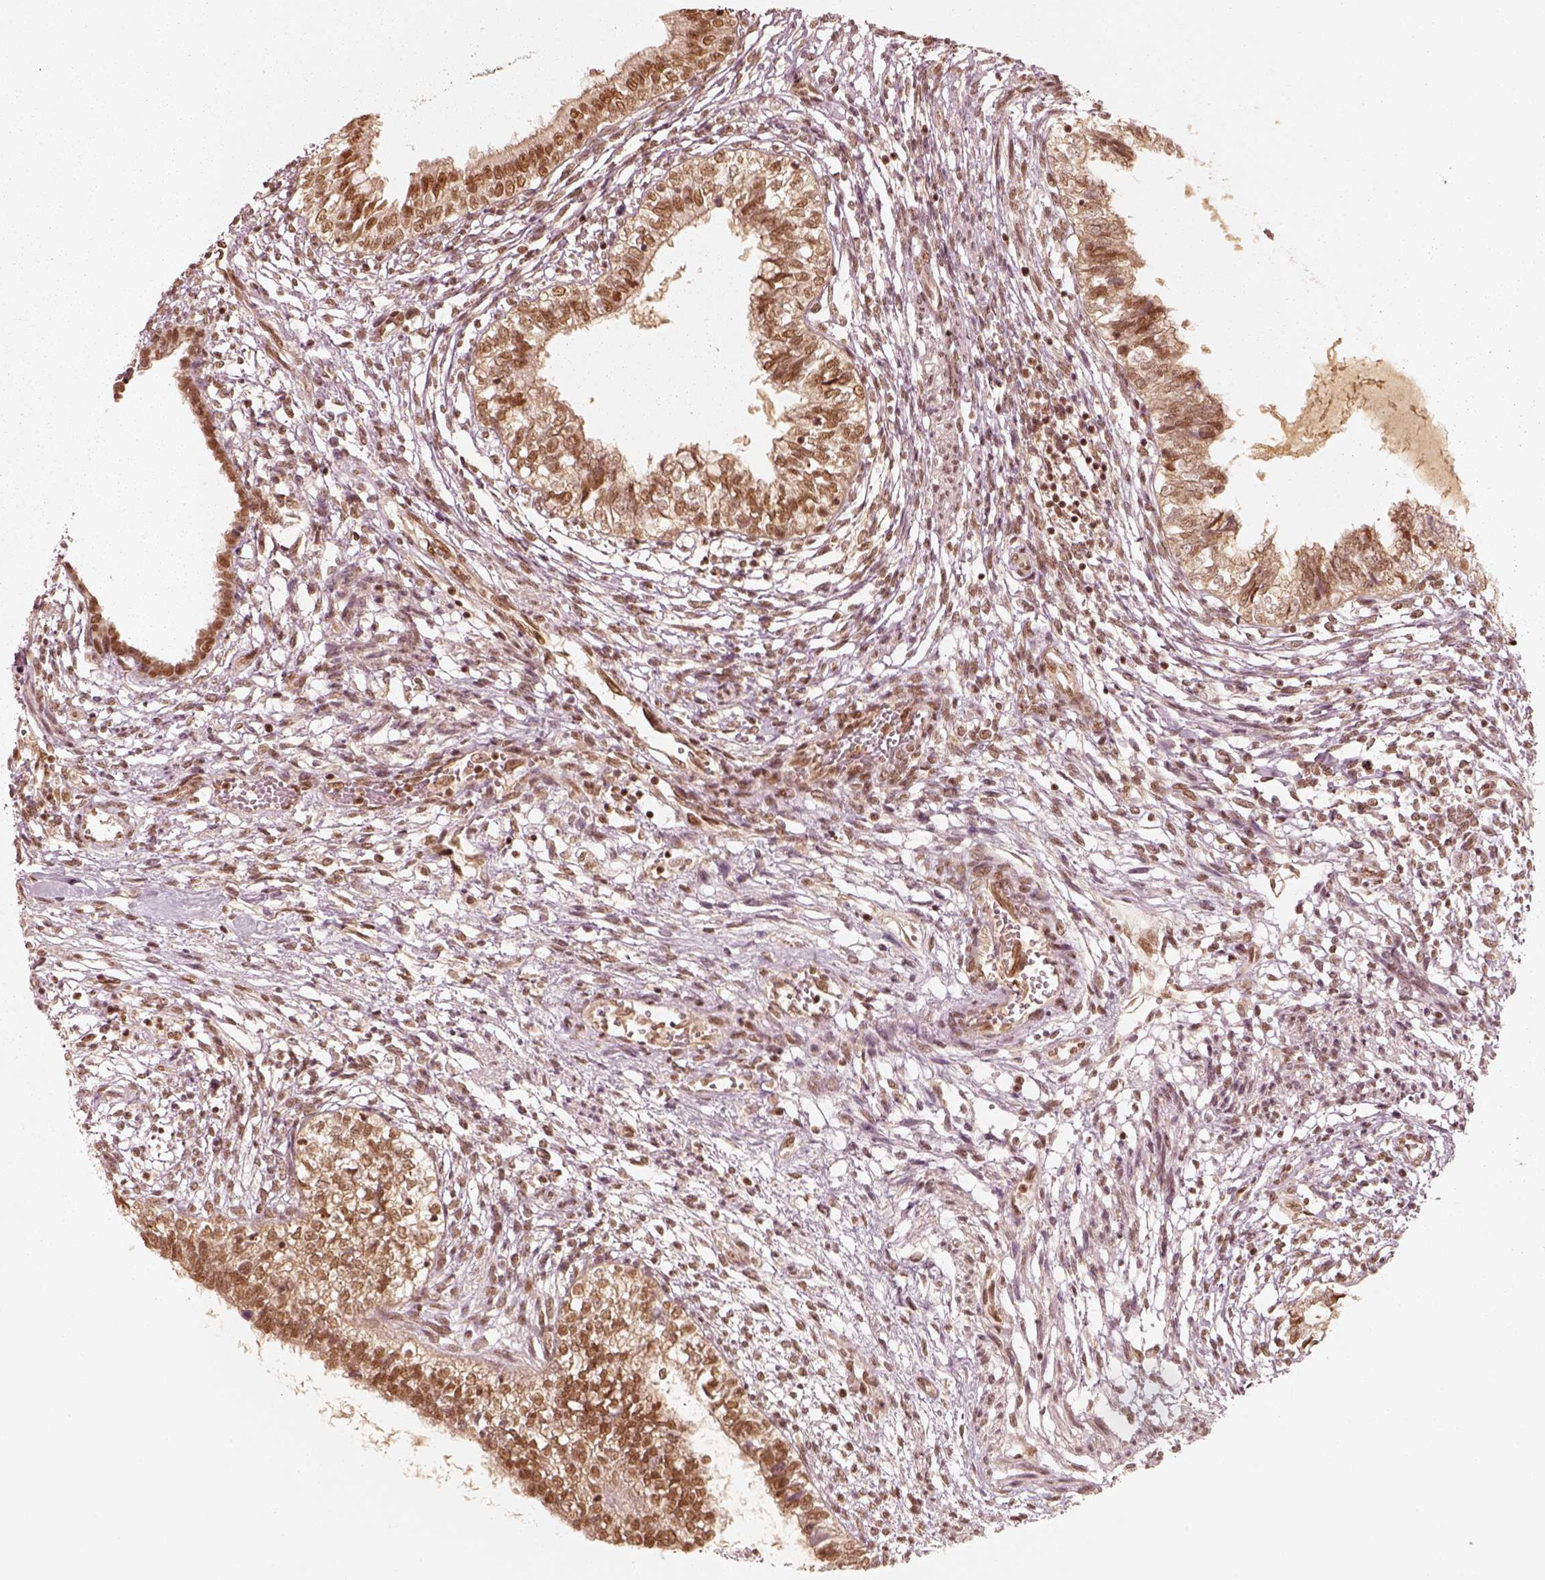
{"staining": {"intensity": "moderate", "quantity": ">75%", "location": "nuclear"}, "tissue": "testis cancer", "cell_type": "Tumor cells", "image_type": "cancer", "snomed": [{"axis": "morphology", "description": "Carcinoma, Embryonal, NOS"}, {"axis": "topography", "description": "Testis"}], "caption": "Tumor cells display medium levels of moderate nuclear expression in approximately >75% of cells in human testis embryonal carcinoma.", "gene": "GMEB2", "patient": {"sex": "male", "age": 37}}